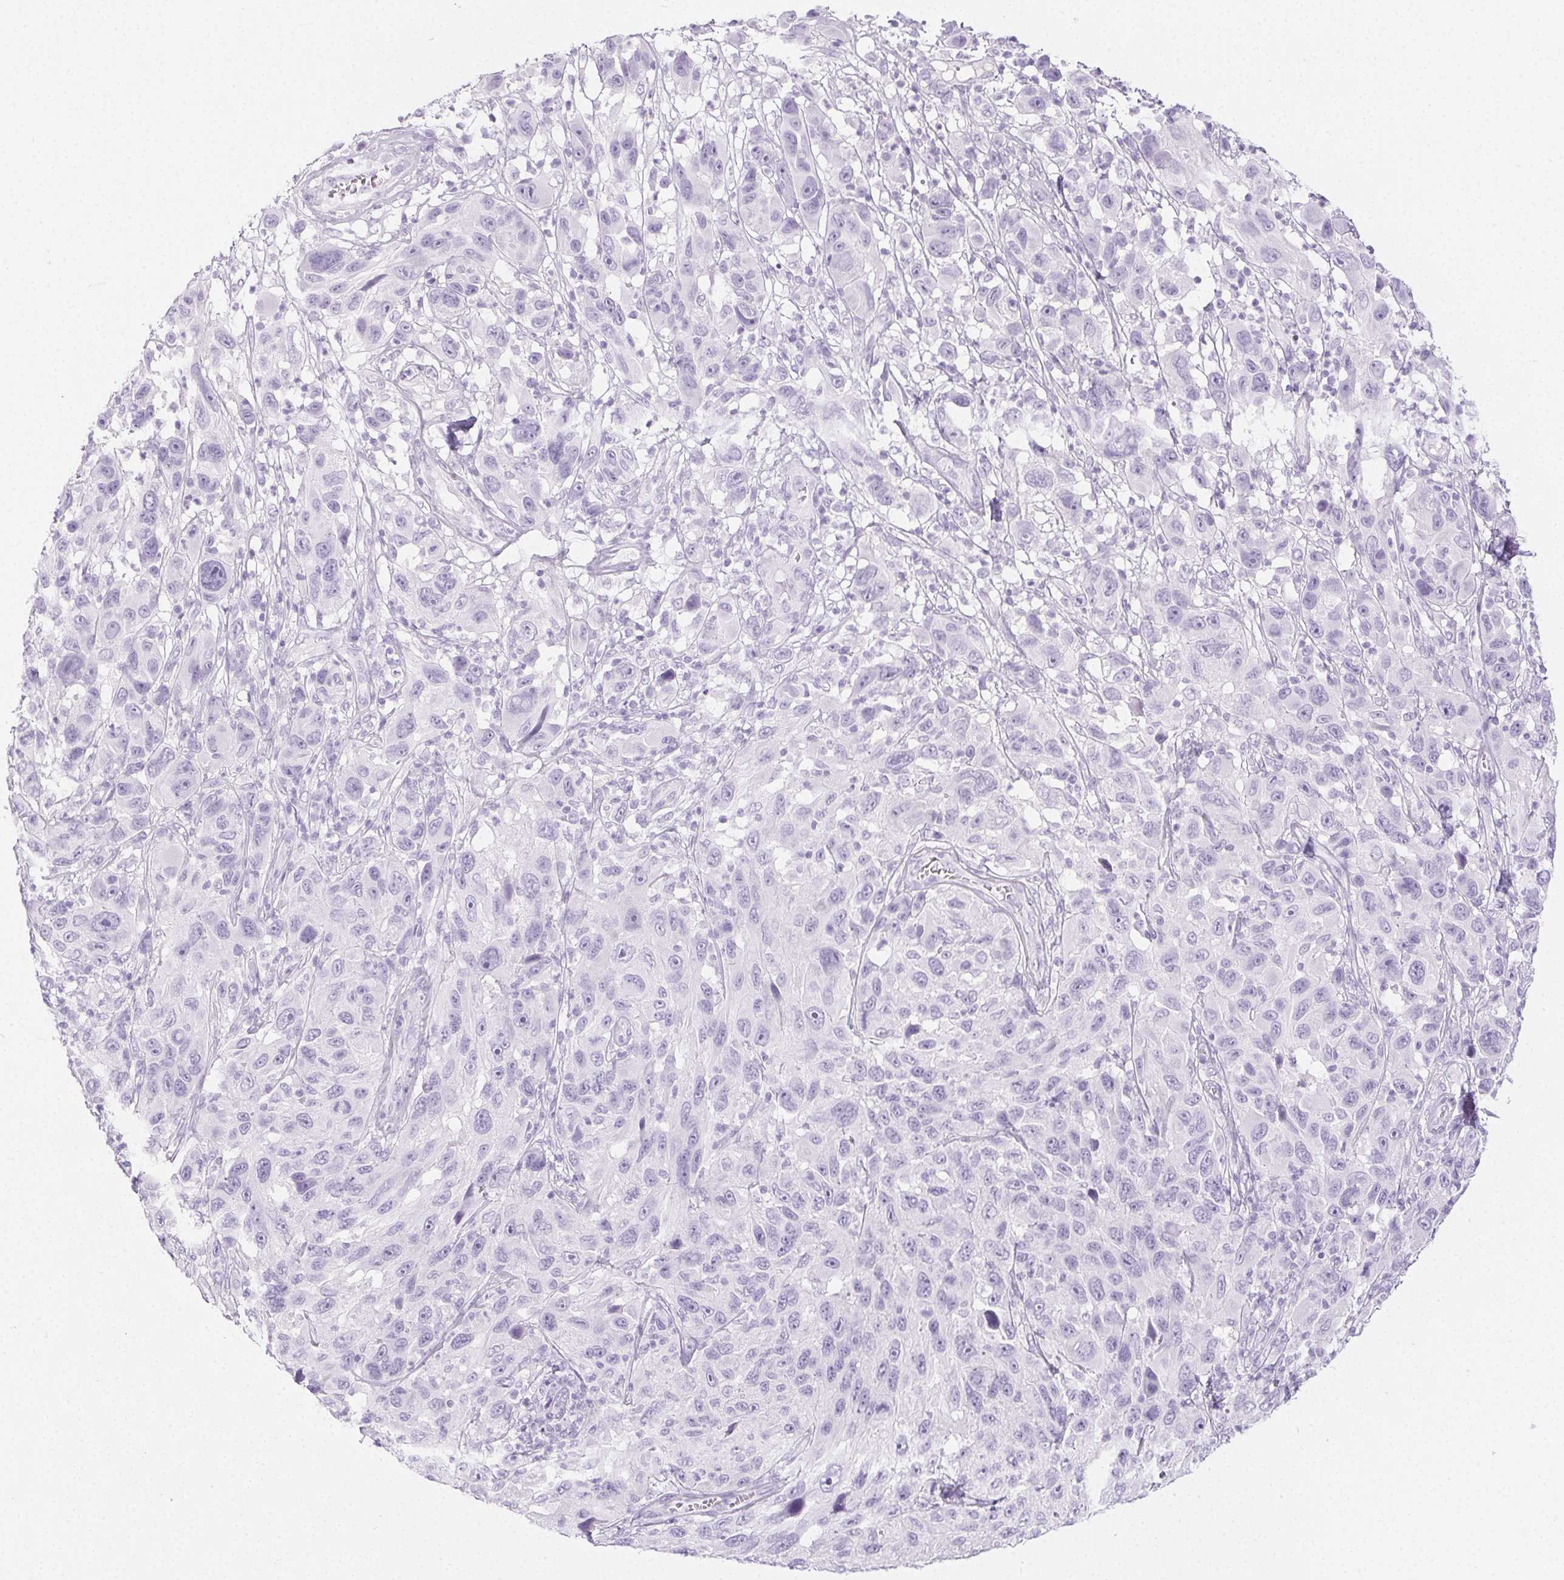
{"staining": {"intensity": "negative", "quantity": "none", "location": "none"}, "tissue": "melanoma", "cell_type": "Tumor cells", "image_type": "cancer", "snomed": [{"axis": "morphology", "description": "Malignant melanoma, NOS"}, {"axis": "topography", "description": "Skin"}], "caption": "IHC photomicrograph of malignant melanoma stained for a protein (brown), which demonstrates no staining in tumor cells. (Brightfield microscopy of DAB IHC at high magnification).", "gene": "PI3", "patient": {"sex": "male", "age": 53}}